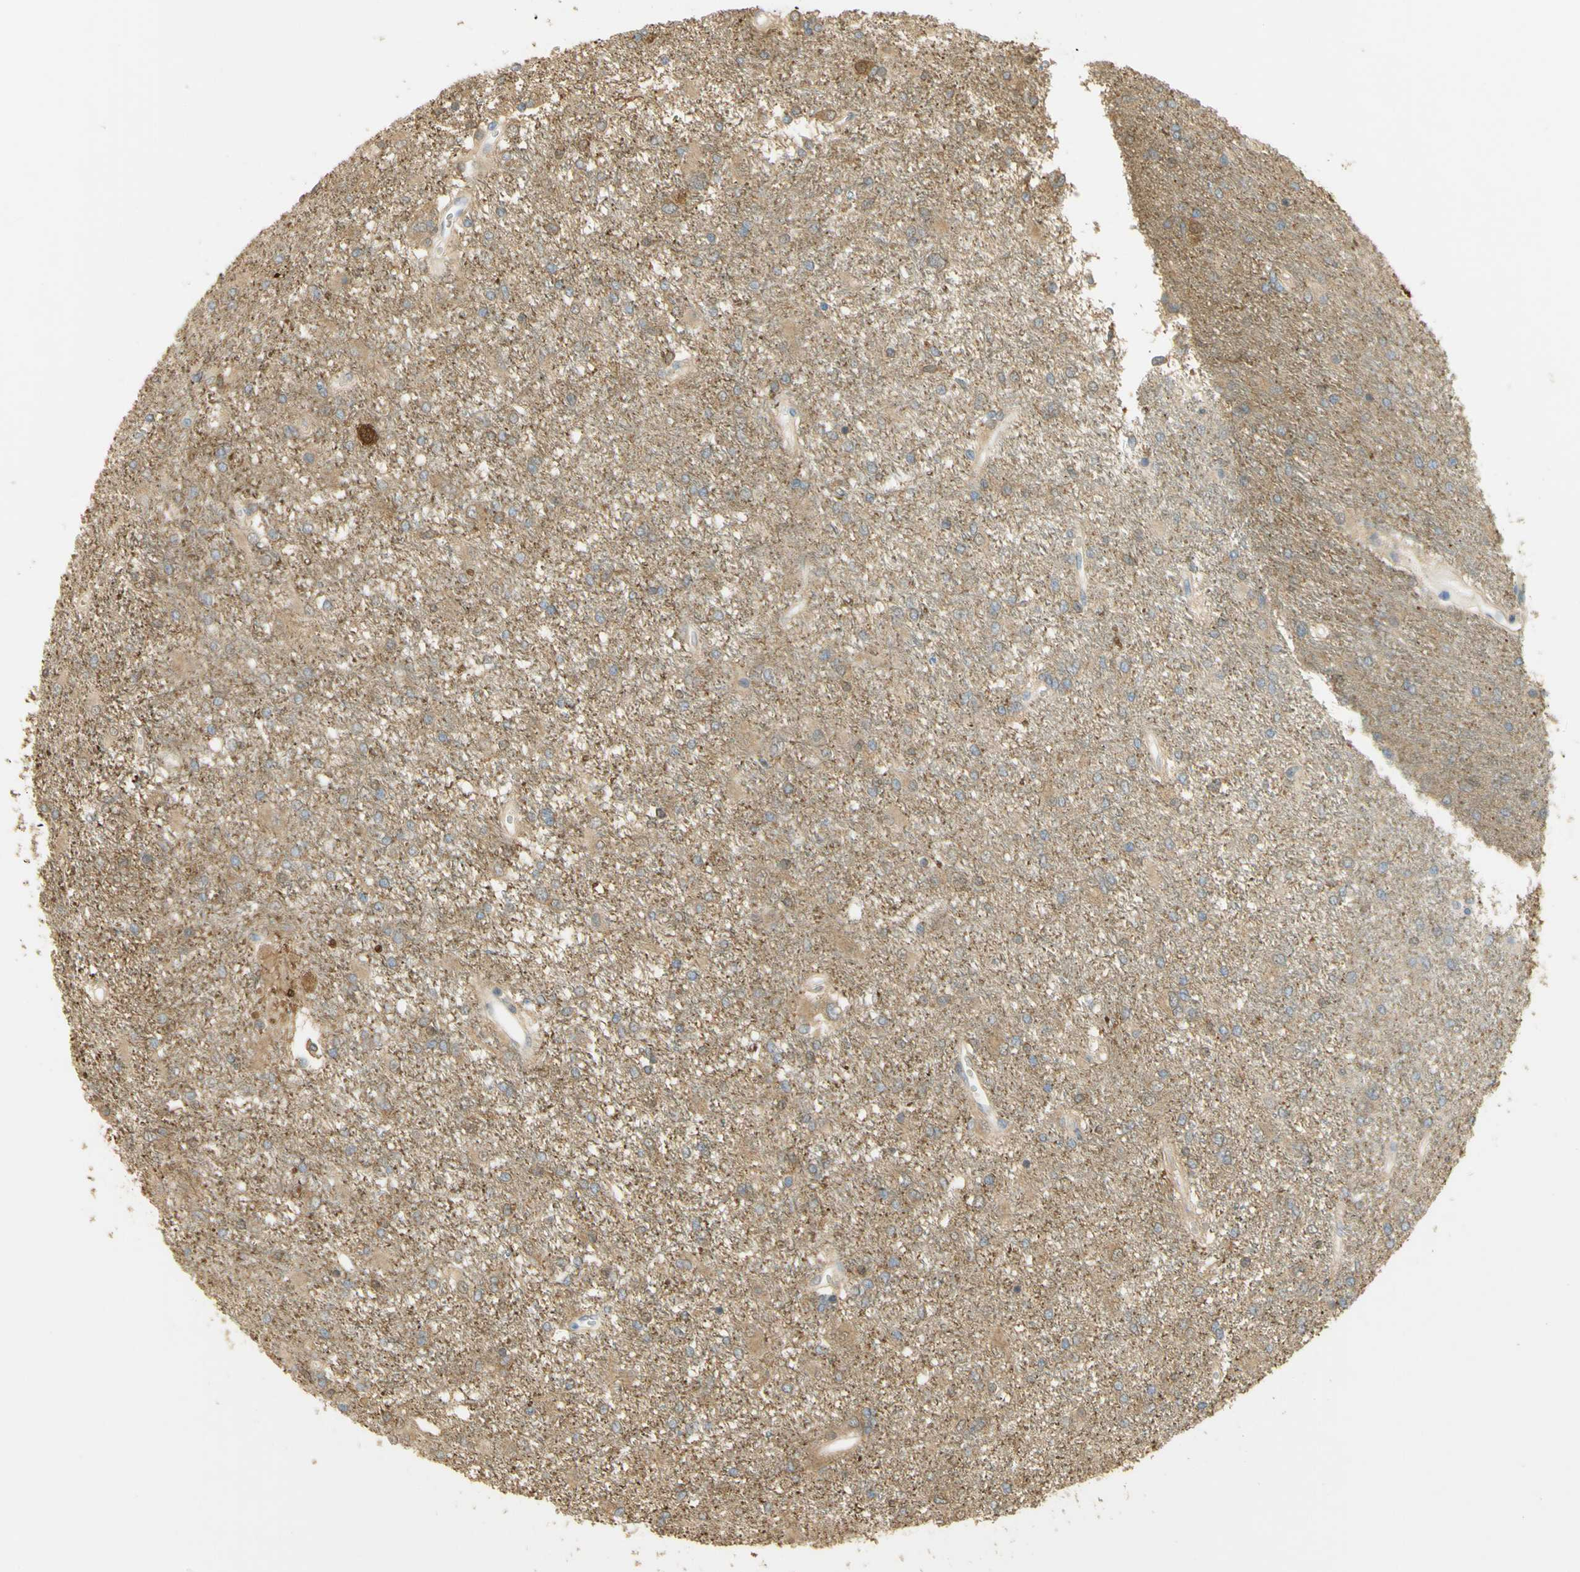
{"staining": {"intensity": "strong", "quantity": "25%-75%", "location": "cytoplasmic/membranous"}, "tissue": "glioma", "cell_type": "Tumor cells", "image_type": "cancer", "snomed": [{"axis": "morphology", "description": "Glioma, malignant, High grade"}, {"axis": "topography", "description": "Brain"}], "caption": "There is high levels of strong cytoplasmic/membranous positivity in tumor cells of malignant glioma (high-grade), as demonstrated by immunohistochemical staining (brown color).", "gene": "PAK1", "patient": {"sex": "female", "age": 59}}